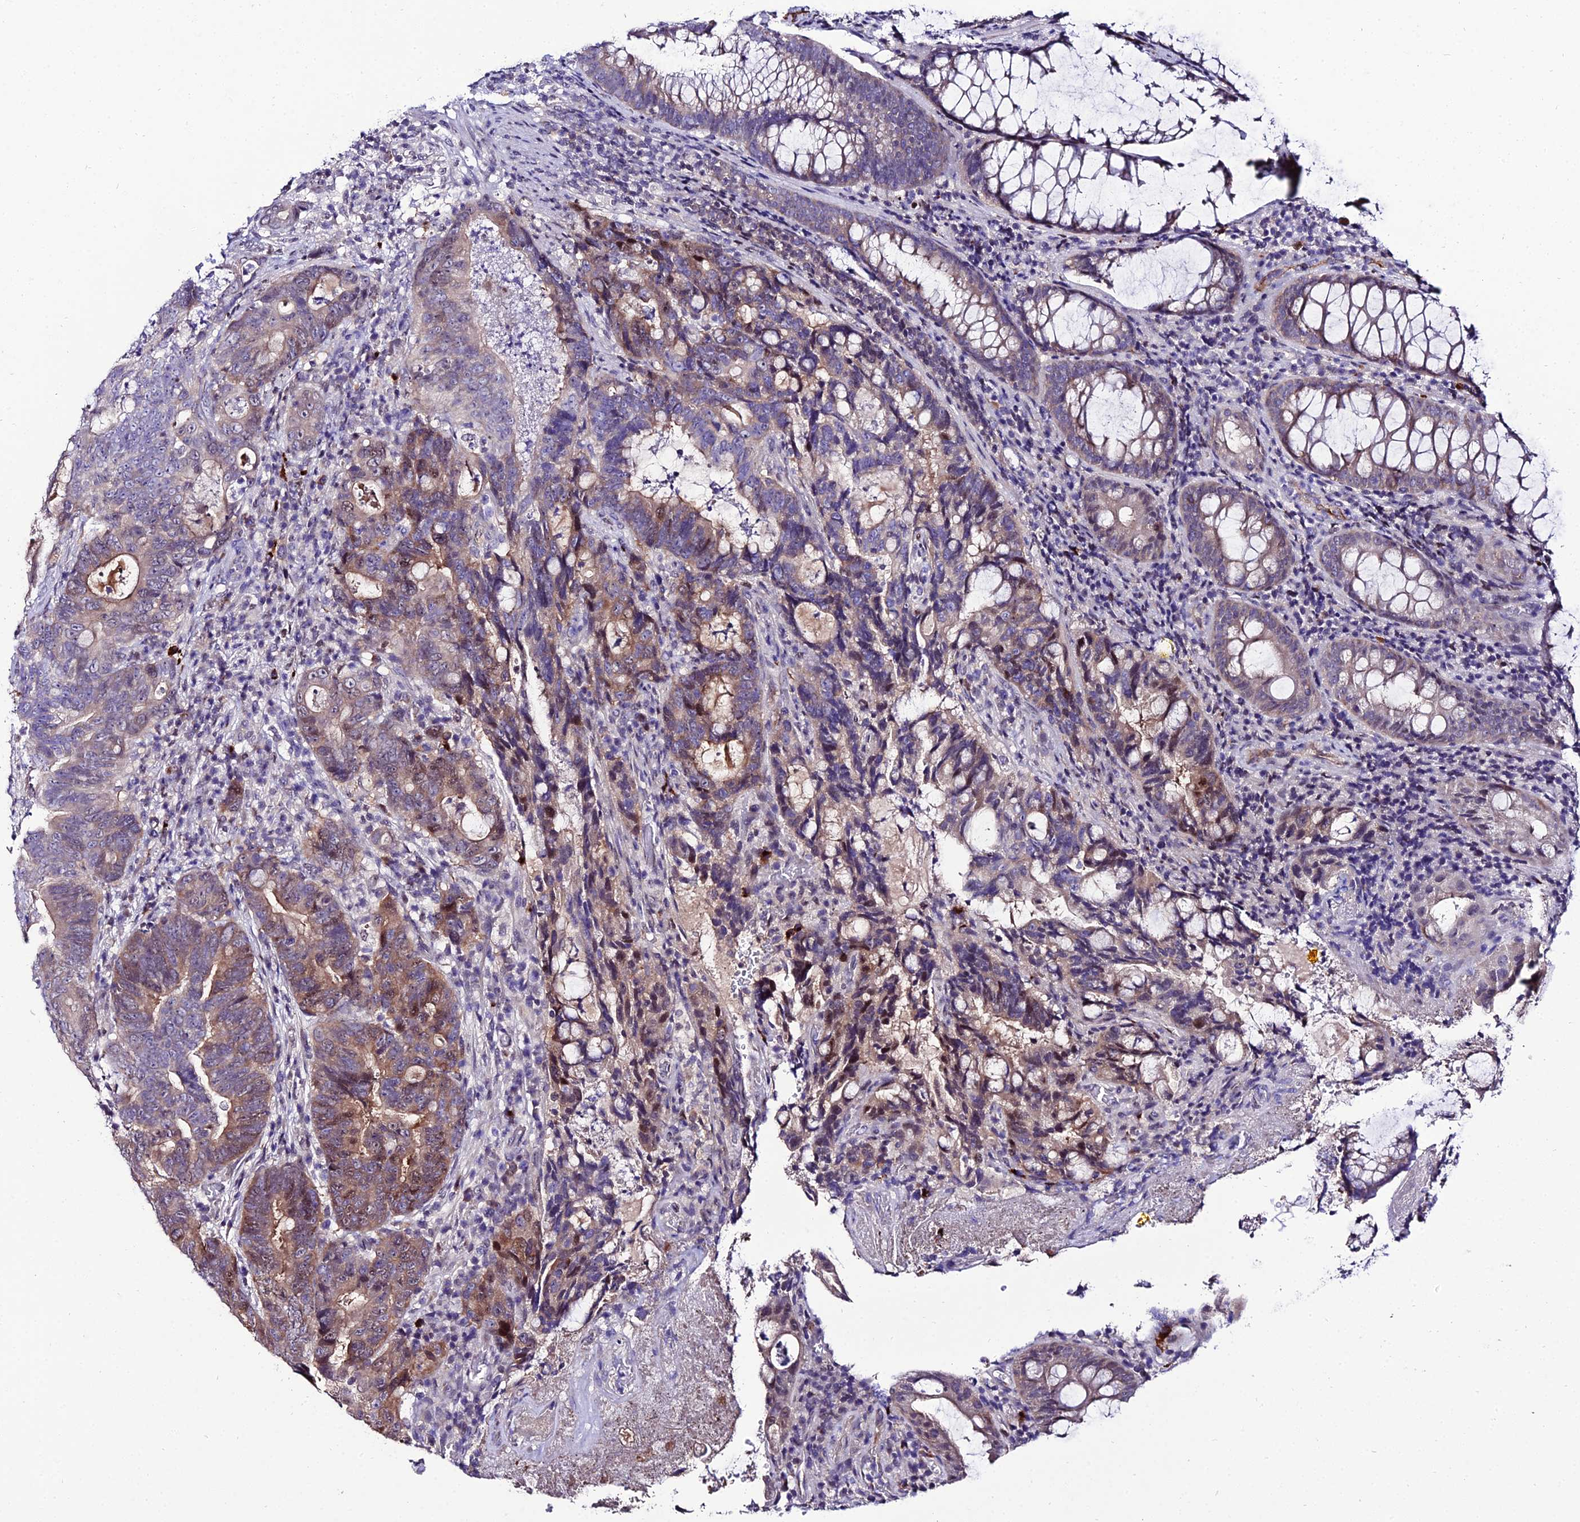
{"staining": {"intensity": "moderate", "quantity": "25%-75%", "location": "cytoplasmic/membranous,nuclear"}, "tissue": "colorectal cancer", "cell_type": "Tumor cells", "image_type": "cancer", "snomed": [{"axis": "morphology", "description": "Adenocarcinoma, NOS"}, {"axis": "topography", "description": "Colon"}], "caption": "The histopathology image reveals immunohistochemical staining of colorectal cancer. There is moderate cytoplasmic/membranous and nuclear staining is present in approximately 25%-75% of tumor cells. (Brightfield microscopy of DAB IHC at high magnification).", "gene": "SHQ1", "patient": {"sex": "female", "age": 82}}